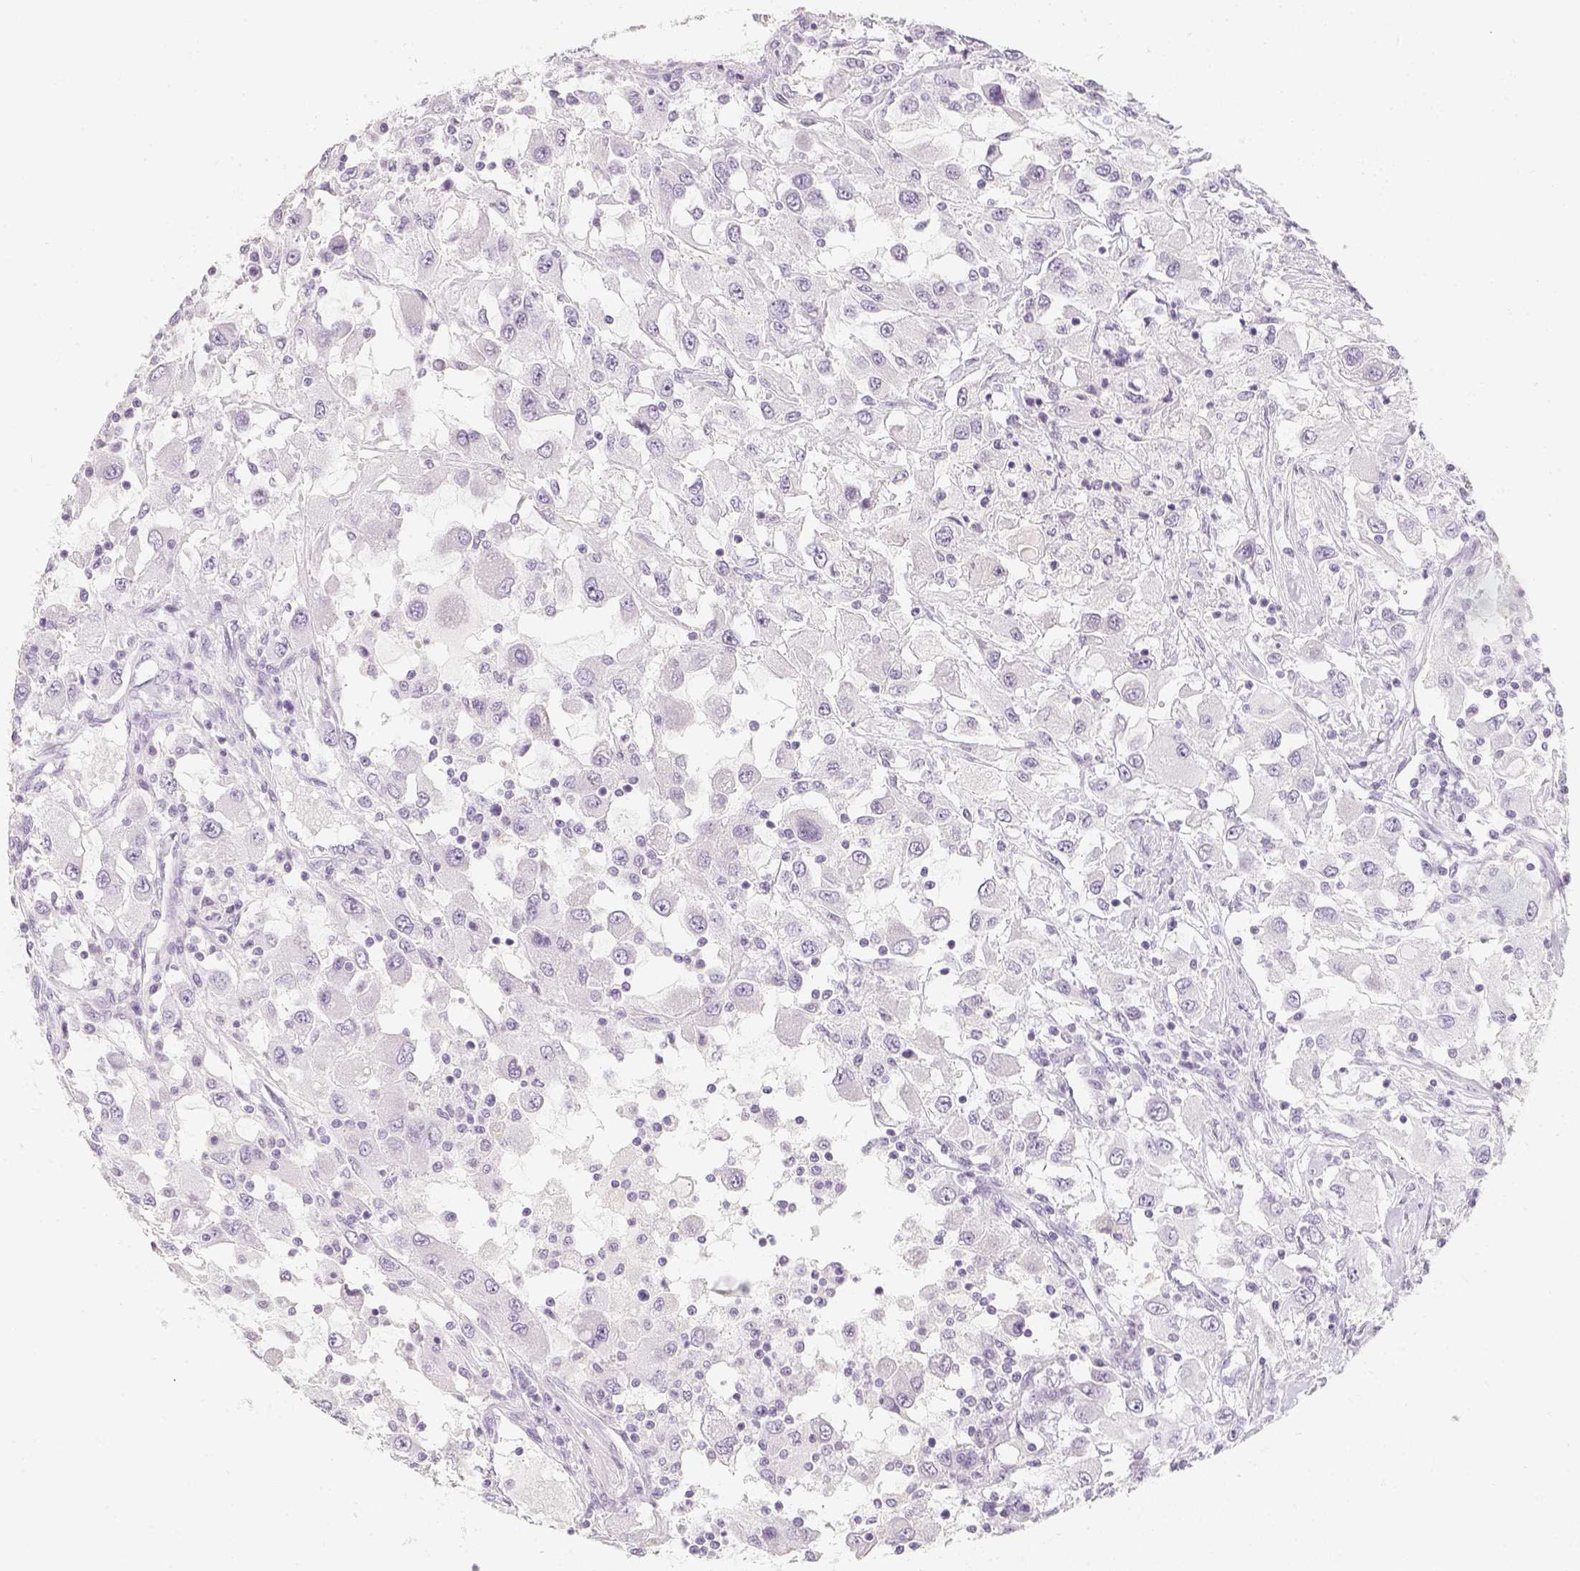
{"staining": {"intensity": "negative", "quantity": "none", "location": "none"}, "tissue": "renal cancer", "cell_type": "Tumor cells", "image_type": "cancer", "snomed": [{"axis": "morphology", "description": "Adenocarcinoma, NOS"}, {"axis": "topography", "description": "Kidney"}], "caption": "Protein analysis of renal adenocarcinoma shows no significant positivity in tumor cells.", "gene": "SLC18A1", "patient": {"sex": "female", "age": 67}}